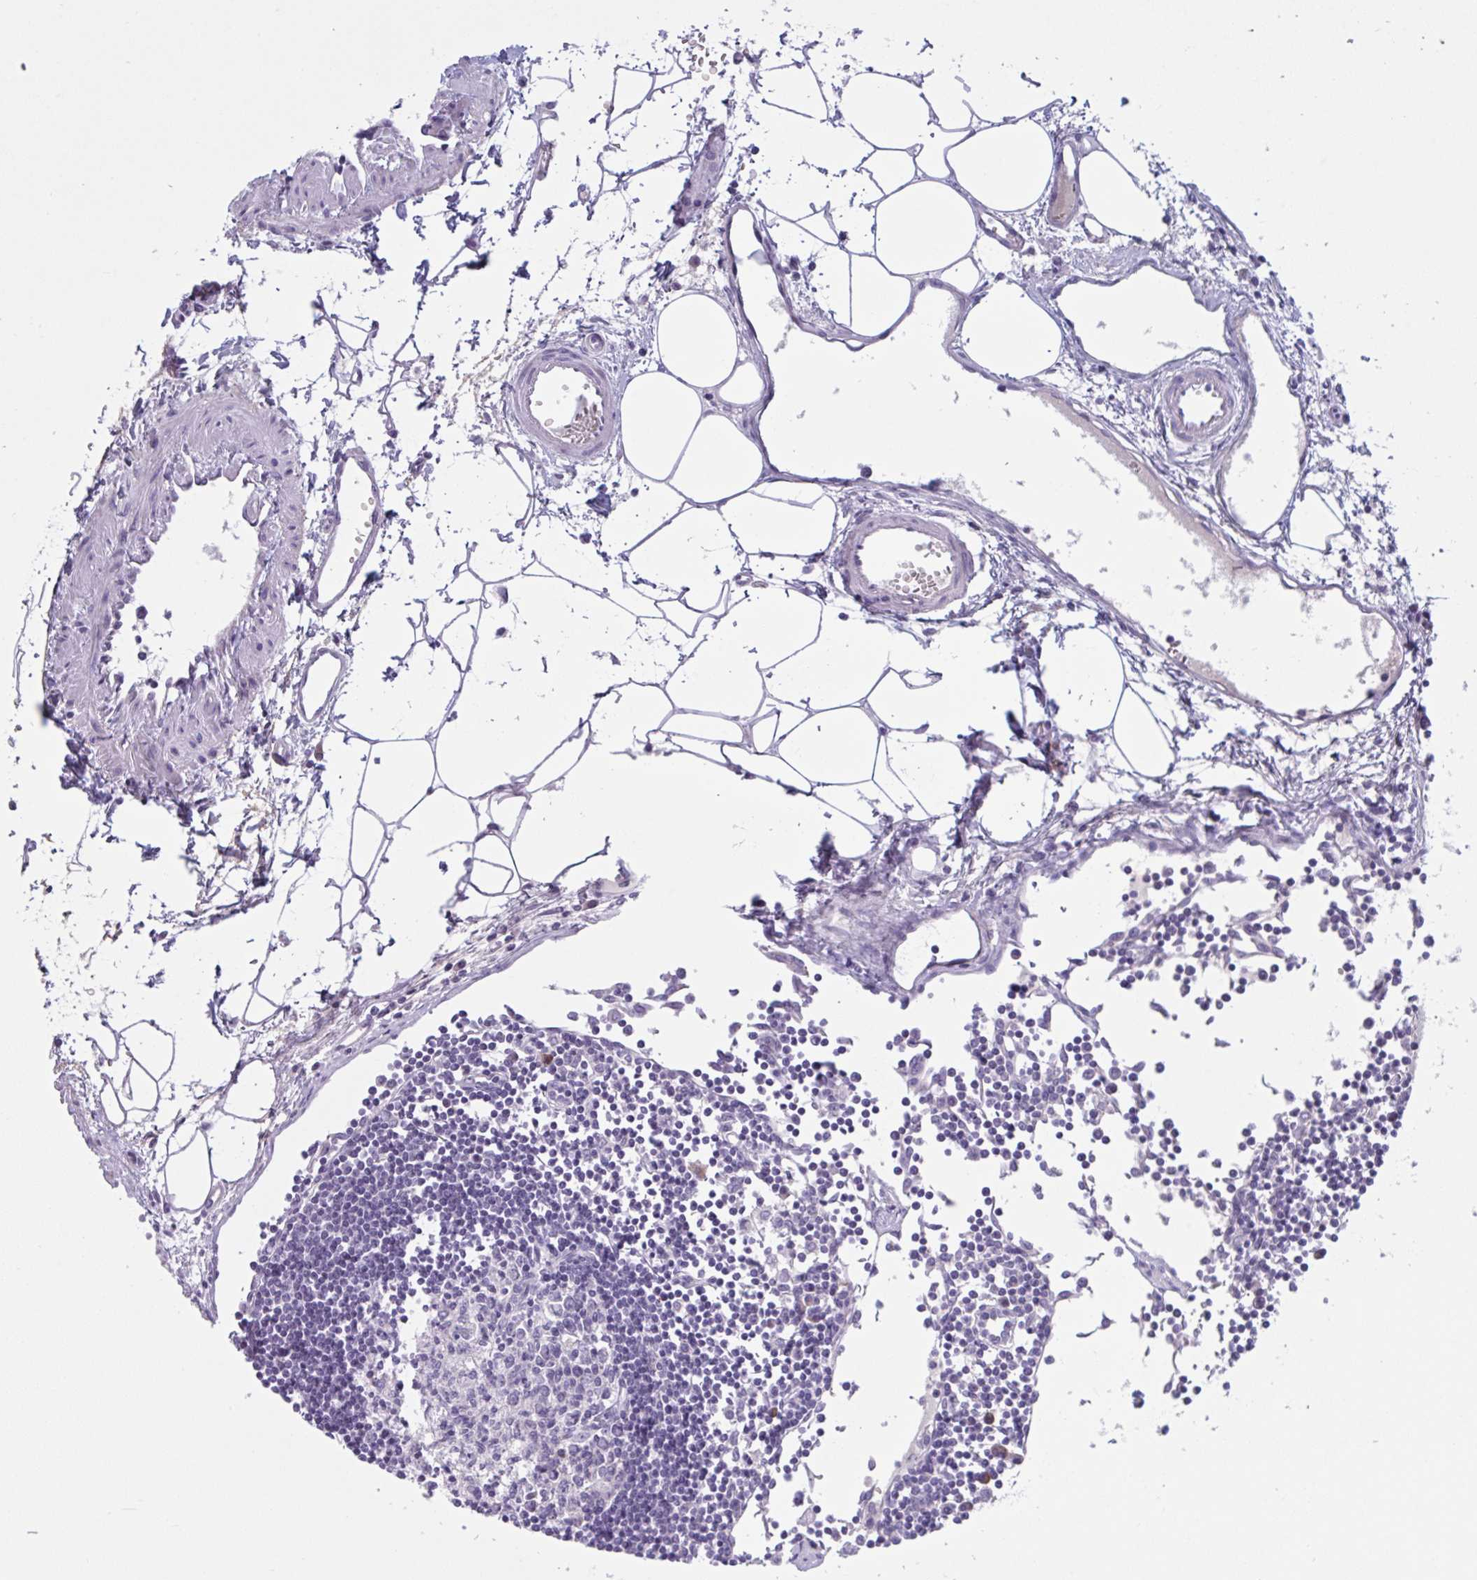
{"staining": {"intensity": "negative", "quantity": "none", "location": "none"}, "tissue": "lymph node", "cell_type": "Germinal center cells", "image_type": "normal", "snomed": [{"axis": "morphology", "description": "Normal tissue, NOS"}, {"axis": "topography", "description": "Lymph node"}], "caption": "This is an IHC histopathology image of benign lymph node. There is no expression in germinal center cells.", "gene": "WNT9B", "patient": {"sex": "female", "age": 65}}